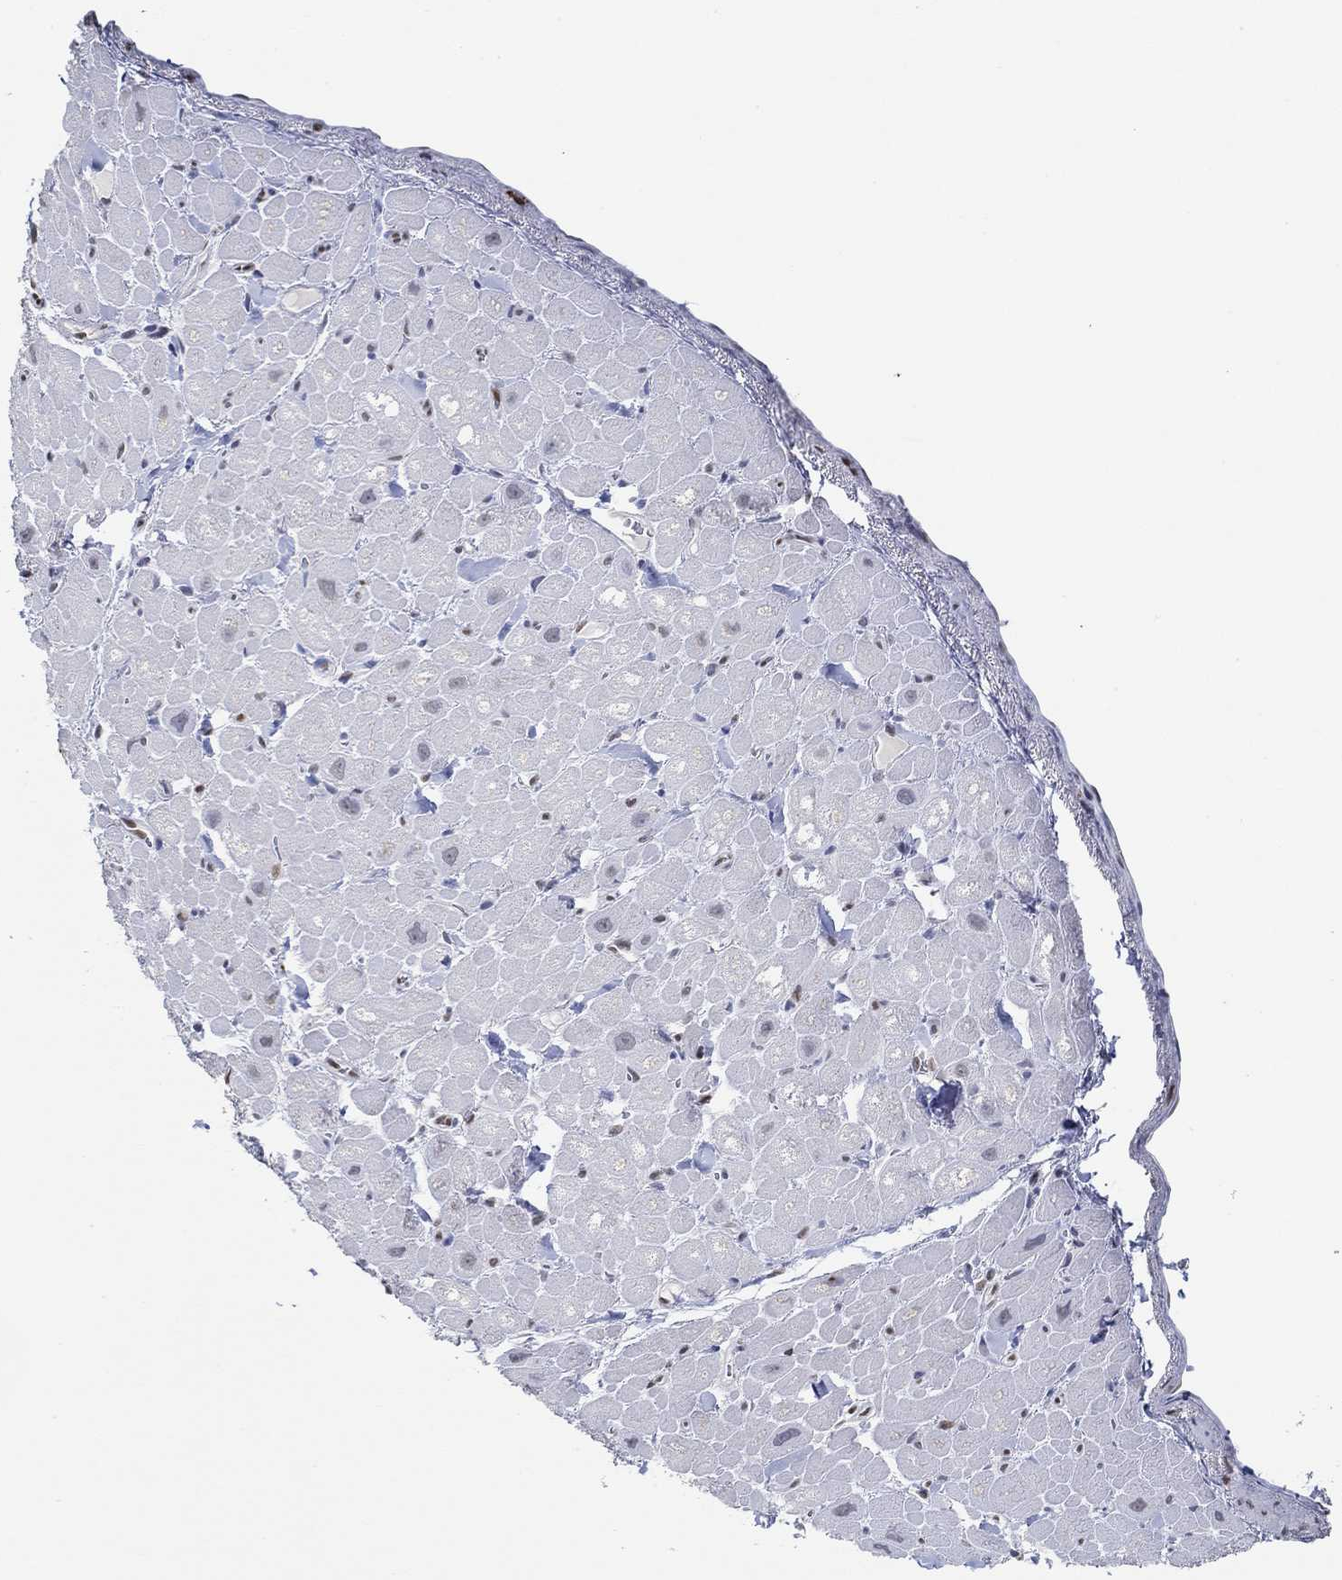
{"staining": {"intensity": "negative", "quantity": "none", "location": "none"}, "tissue": "heart muscle", "cell_type": "Cardiomyocytes", "image_type": "normal", "snomed": [{"axis": "morphology", "description": "Normal tissue, NOS"}, {"axis": "topography", "description": "Heart"}], "caption": "DAB immunohistochemical staining of normal heart muscle reveals no significant staining in cardiomyocytes.", "gene": "GATA2", "patient": {"sex": "male", "age": 60}}